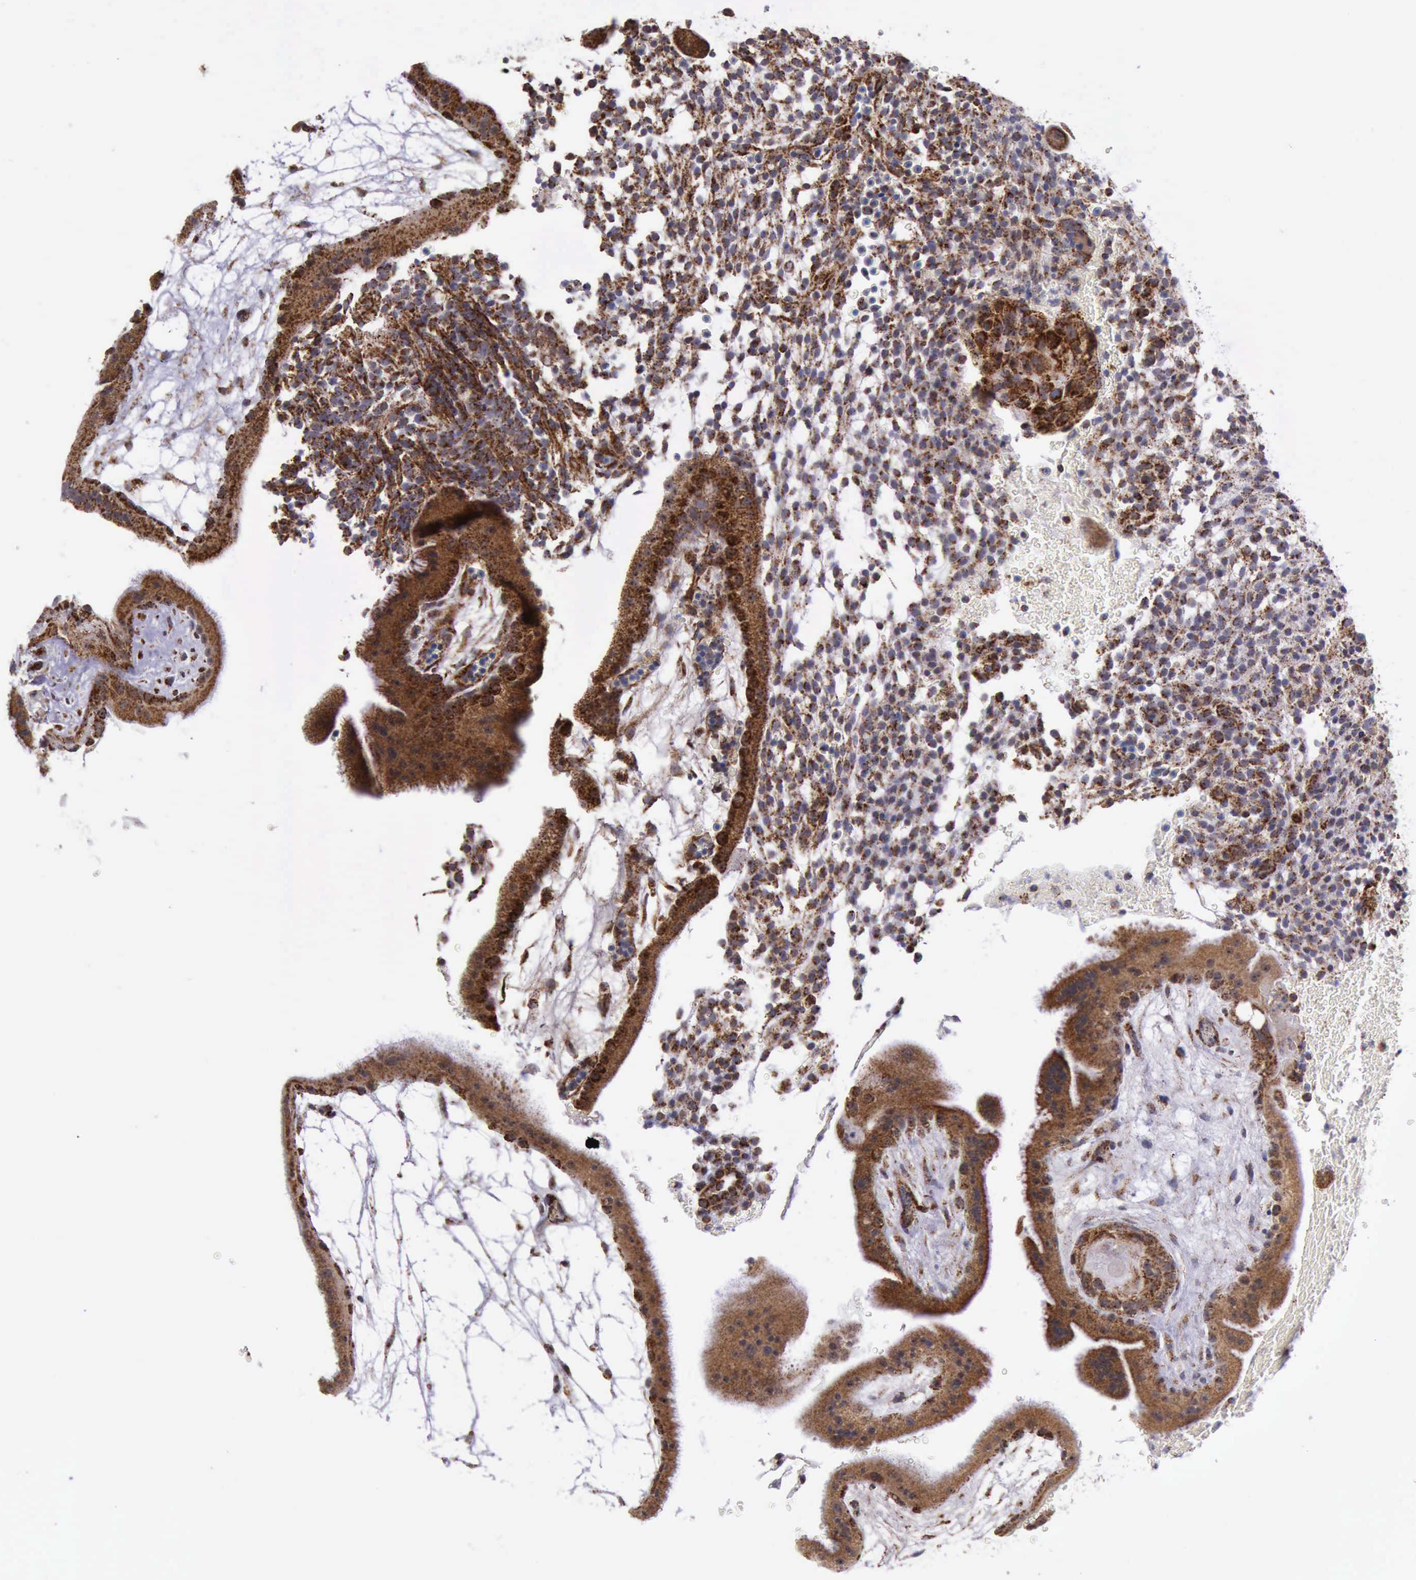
{"staining": {"intensity": "strong", "quantity": ">75%", "location": "cytoplasmic/membranous"}, "tissue": "placenta", "cell_type": "Decidual cells", "image_type": "normal", "snomed": [{"axis": "morphology", "description": "Normal tissue, NOS"}, {"axis": "topography", "description": "Placenta"}], "caption": "Immunohistochemistry (IHC) photomicrograph of normal placenta: human placenta stained using immunohistochemistry demonstrates high levels of strong protein expression localized specifically in the cytoplasmic/membranous of decidual cells, appearing as a cytoplasmic/membranous brown color.", "gene": "TXN2", "patient": {"sex": "female", "age": 19}}